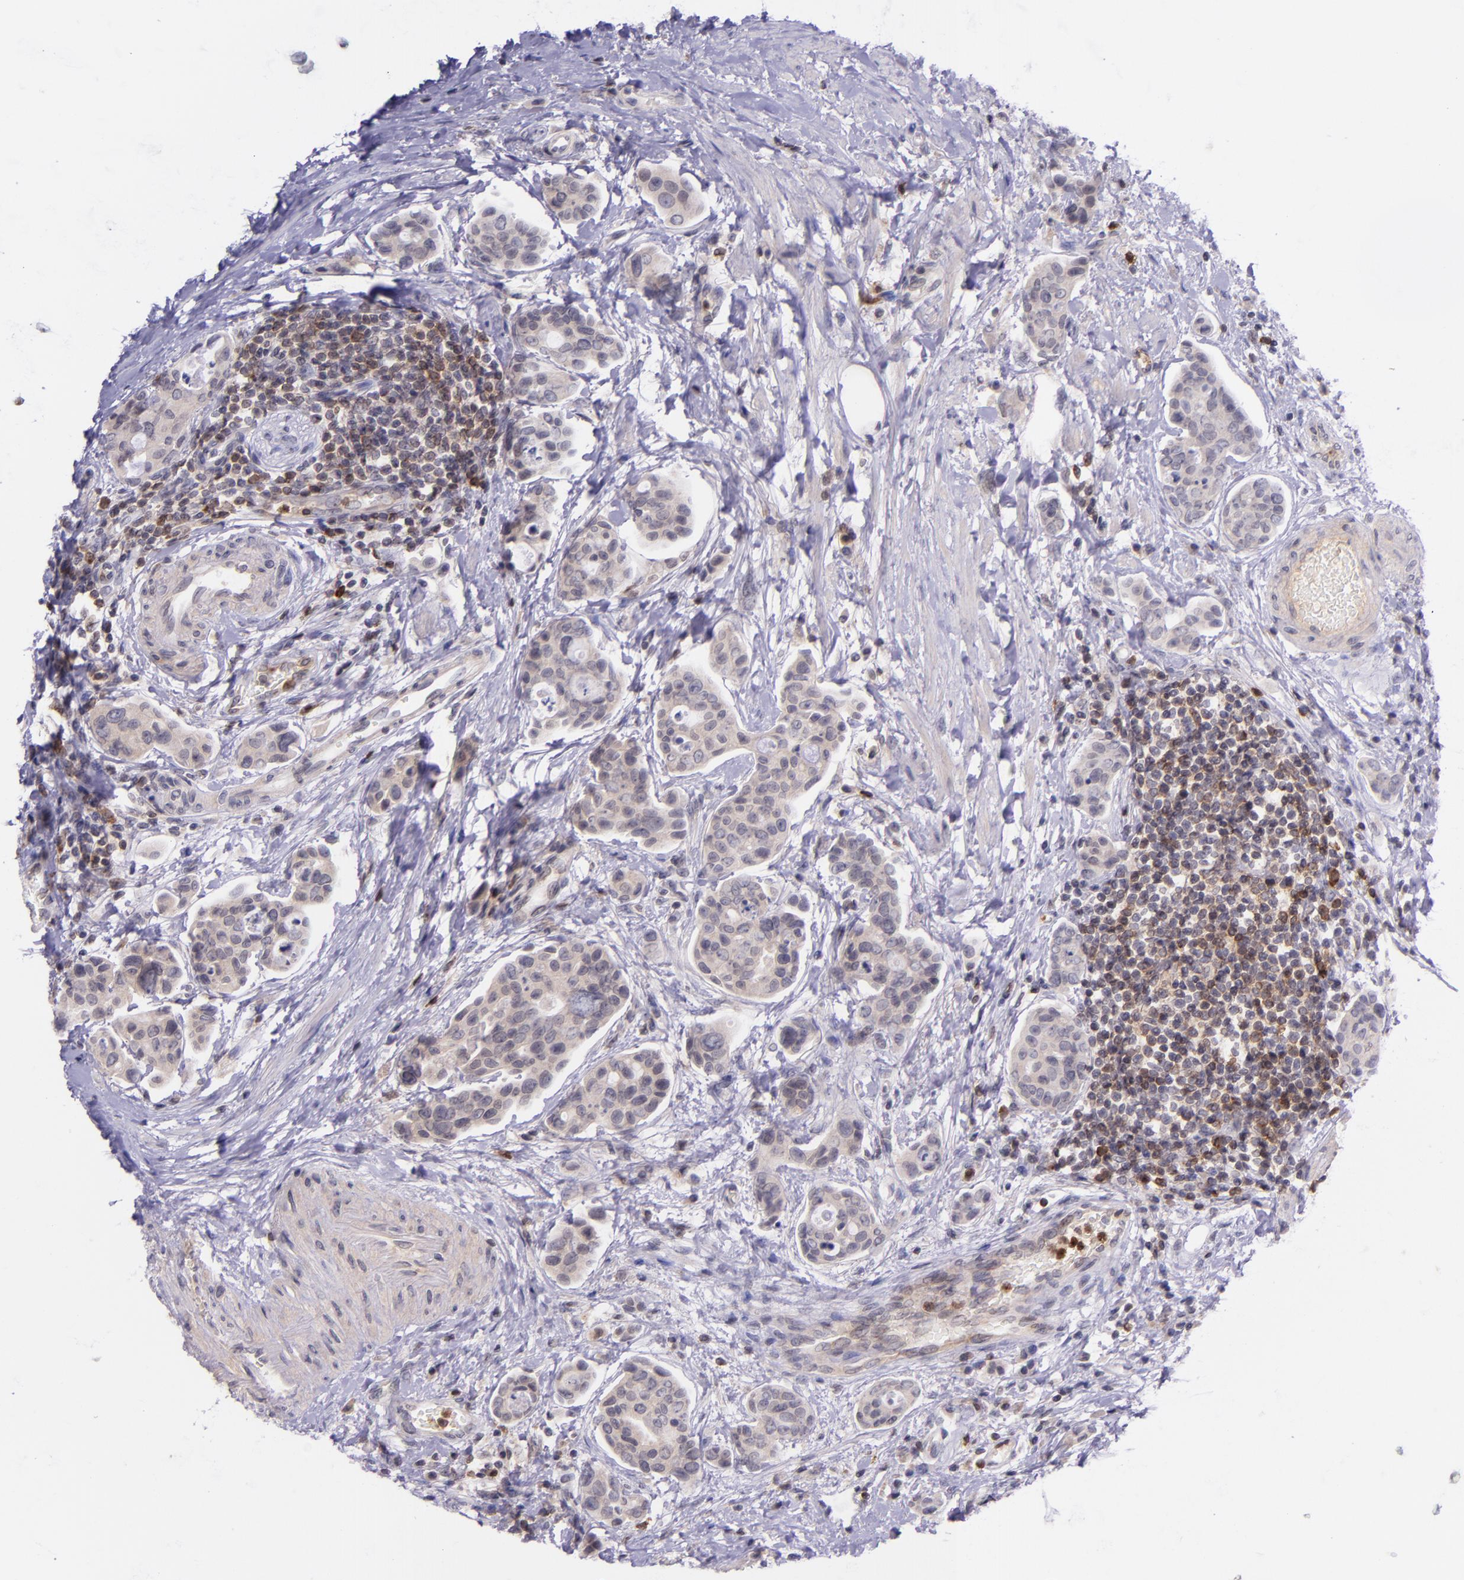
{"staining": {"intensity": "weak", "quantity": "<25%", "location": "cytoplasmic/membranous"}, "tissue": "urothelial cancer", "cell_type": "Tumor cells", "image_type": "cancer", "snomed": [{"axis": "morphology", "description": "Urothelial carcinoma, High grade"}, {"axis": "topography", "description": "Urinary bladder"}], "caption": "A high-resolution micrograph shows immunohistochemistry staining of urothelial cancer, which displays no significant staining in tumor cells.", "gene": "SELL", "patient": {"sex": "male", "age": 78}}